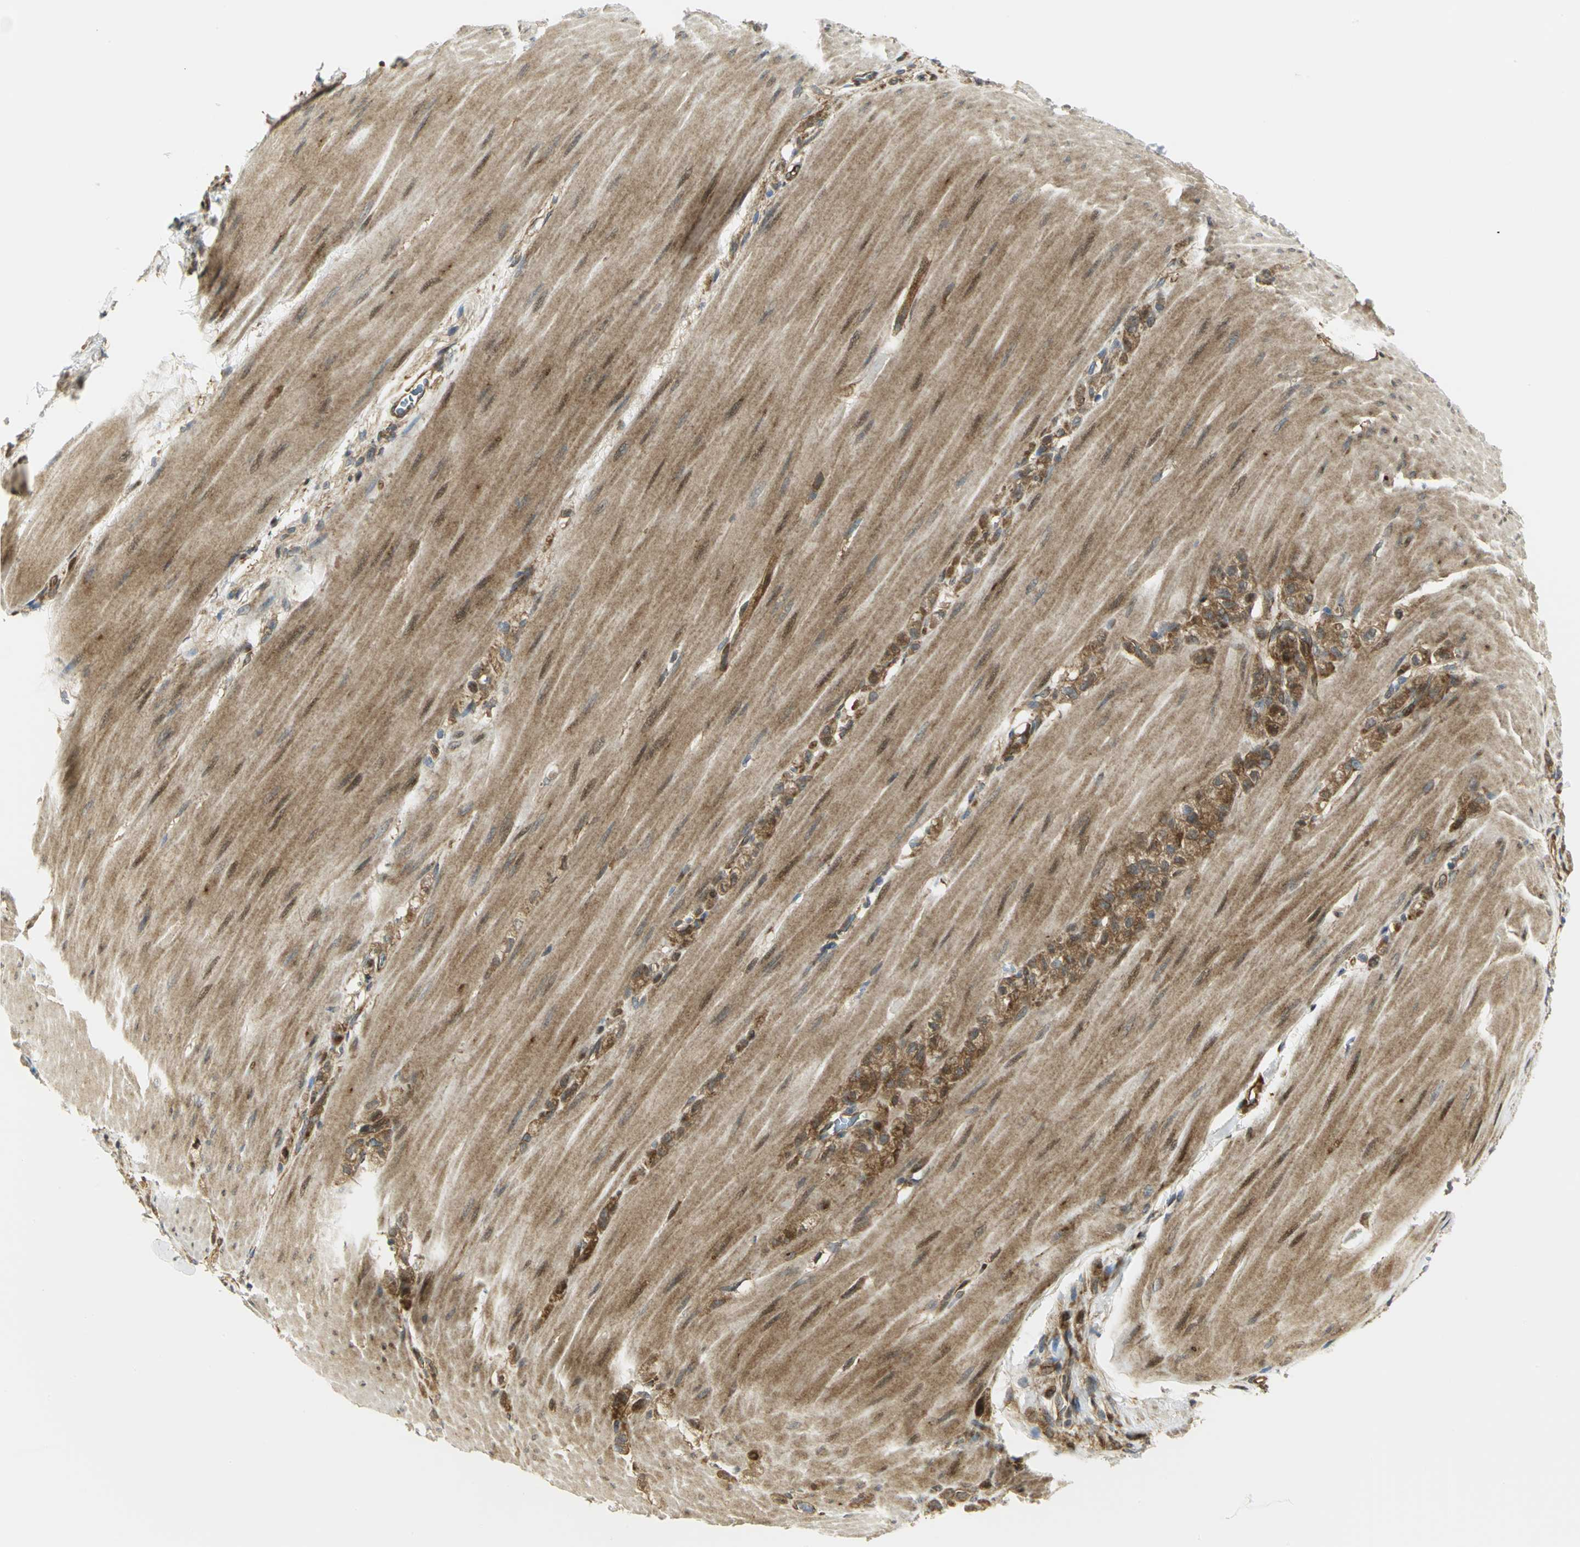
{"staining": {"intensity": "moderate", "quantity": ">75%", "location": "cytoplasmic/membranous"}, "tissue": "stomach cancer", "cell_type": "Tumor cells", "image_type": "cancer", "snomed": [{"axis": "morphology", "description": "Adenocarcinoma, NOS"}, {"axis": "topography", "description": "Stomach"}], "caption": "Stomach cancer (adenocarcinoma) stained with a protein marker exhibits moderate staining in tumor cells.", "gene": "EEA1", "patient": {"sex": "male", "age": 82}}